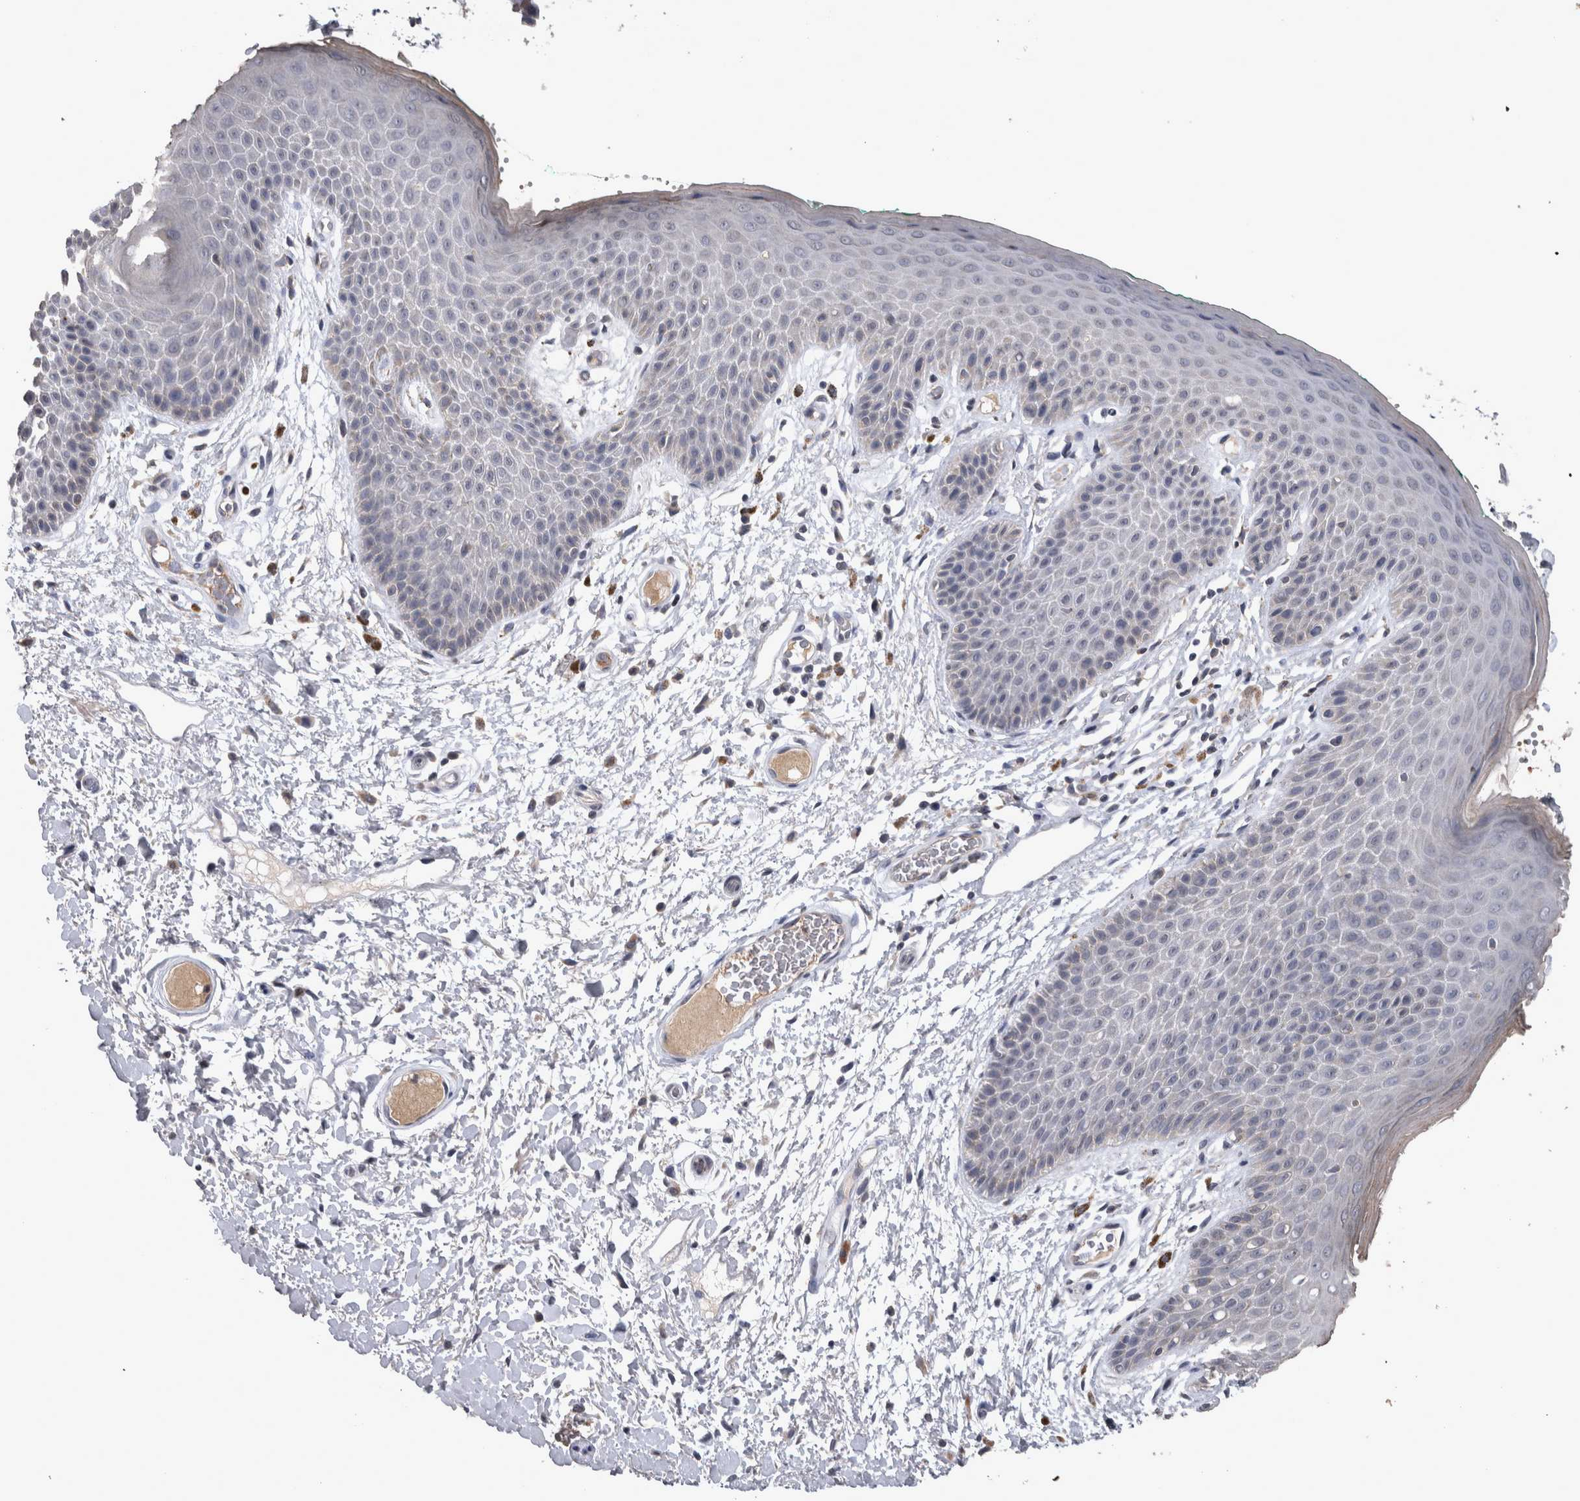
{"staining": {"intensity": "weak", "quantity": "<25%", "location": "cytoplasmic/membranous"}, "tissue": "skin", "cell_type": "Epidermal cells", "image_type": "normal", "snomed": [{"axis": "morphology", "description": "Normal tissue, NOS"}, {"axis": "topography", "description": "Anal"}], "caption": "Epidermal cells are negative for brown protein staining in benign skin. (DAB IHC with hematoxylin counter stain).", "gene": "WNT7A", "patient": {"sex": "male", "age": 74}}